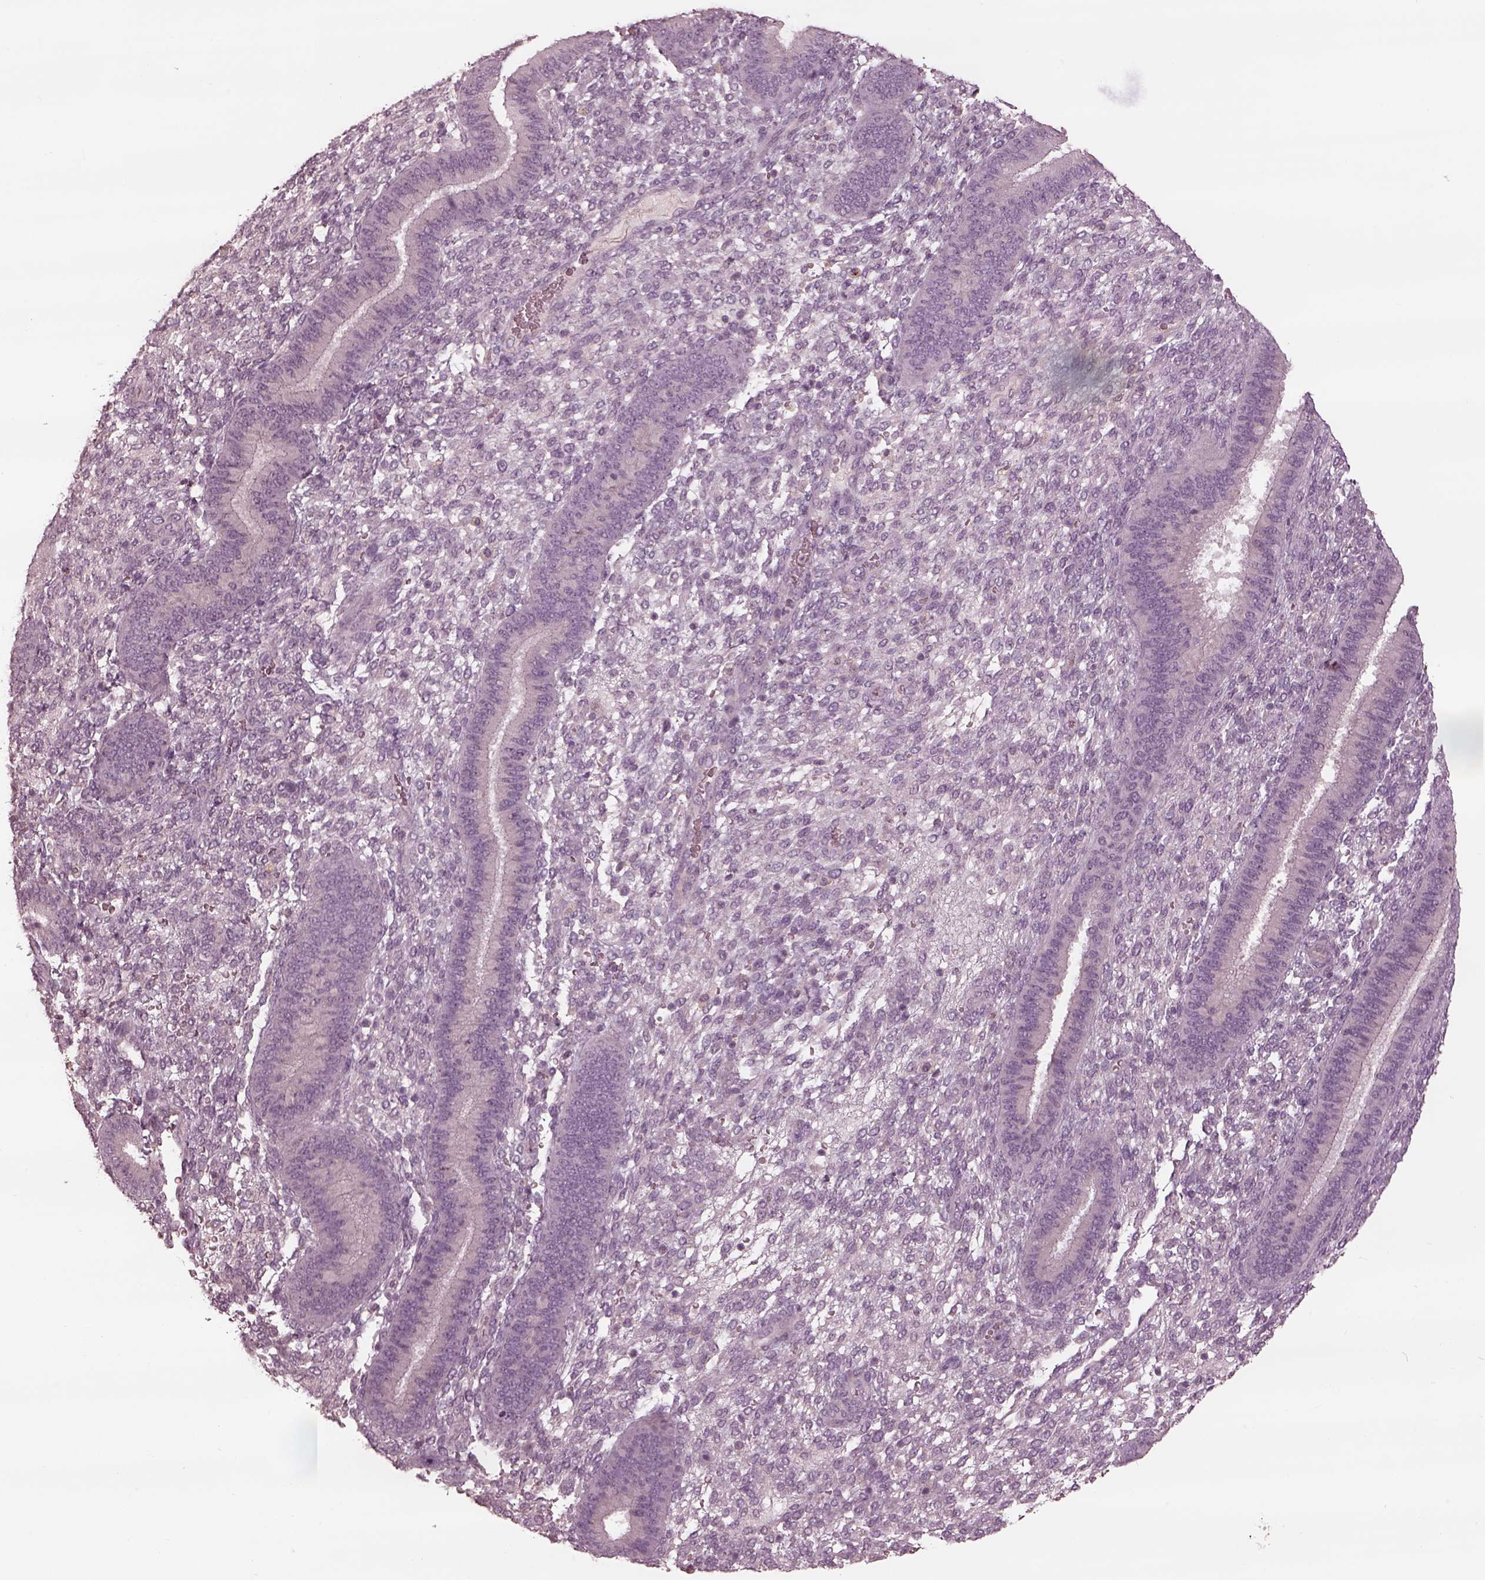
{"staining": {"intensity": "negative", "quantity": "none", "location": "none"}, "tissue": "endometrium", "cell_type": "Cells in endometrial stroma", "image_type": "normal", "snomed": [{"axis": "morphology", "description": "Normal tissue, NOS"}, {"axis": "topography", "description": "Endometrium"}], "caption": "This is an IHC photomicrograph of benign endometrium. There is no staining in cells in endometrial stroma.", "gene": "MIA", "patient": {"sex": "female", "age": 39}}